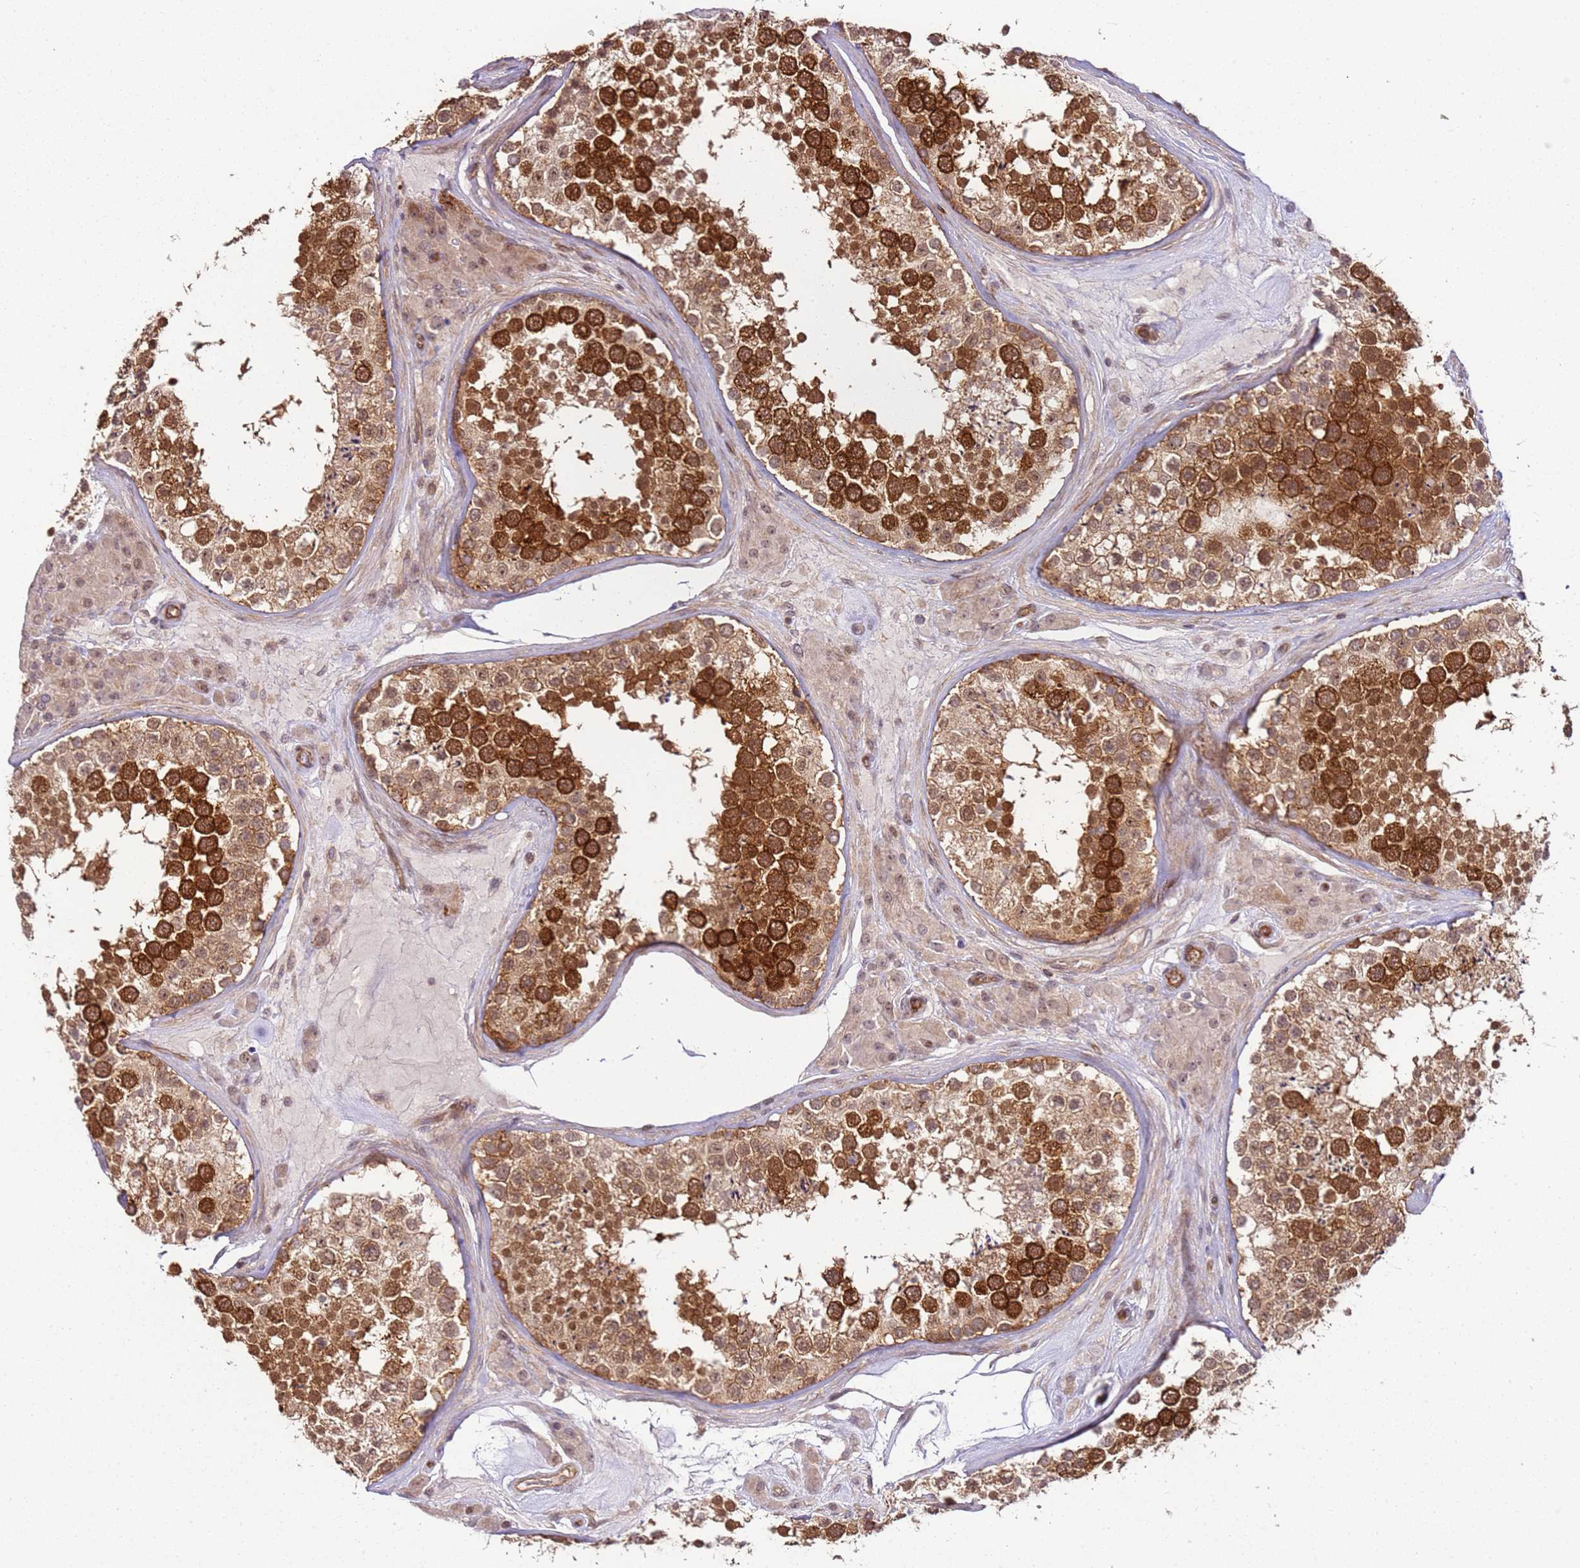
{"staining": {"intensity": "strong", "quantity": ">75%", "location": "cytoplasmic/membranous"}, "tissue": "testis", "cell_type": "Cells in seminiferous ducts", "image_type": "normal", "snomed": [{"axis": "morphology", "description": "Normal tissue, NOS"}, {"axis": "topography", "description": "Testis"}], "caption": "The immunohistochemical stain labels strong cytoplasmic/membranous expression in cells in seminiferous ducts of normal testis.", "gene": "CCNYL1", "patient": {"sex": "male", "age": 46}}